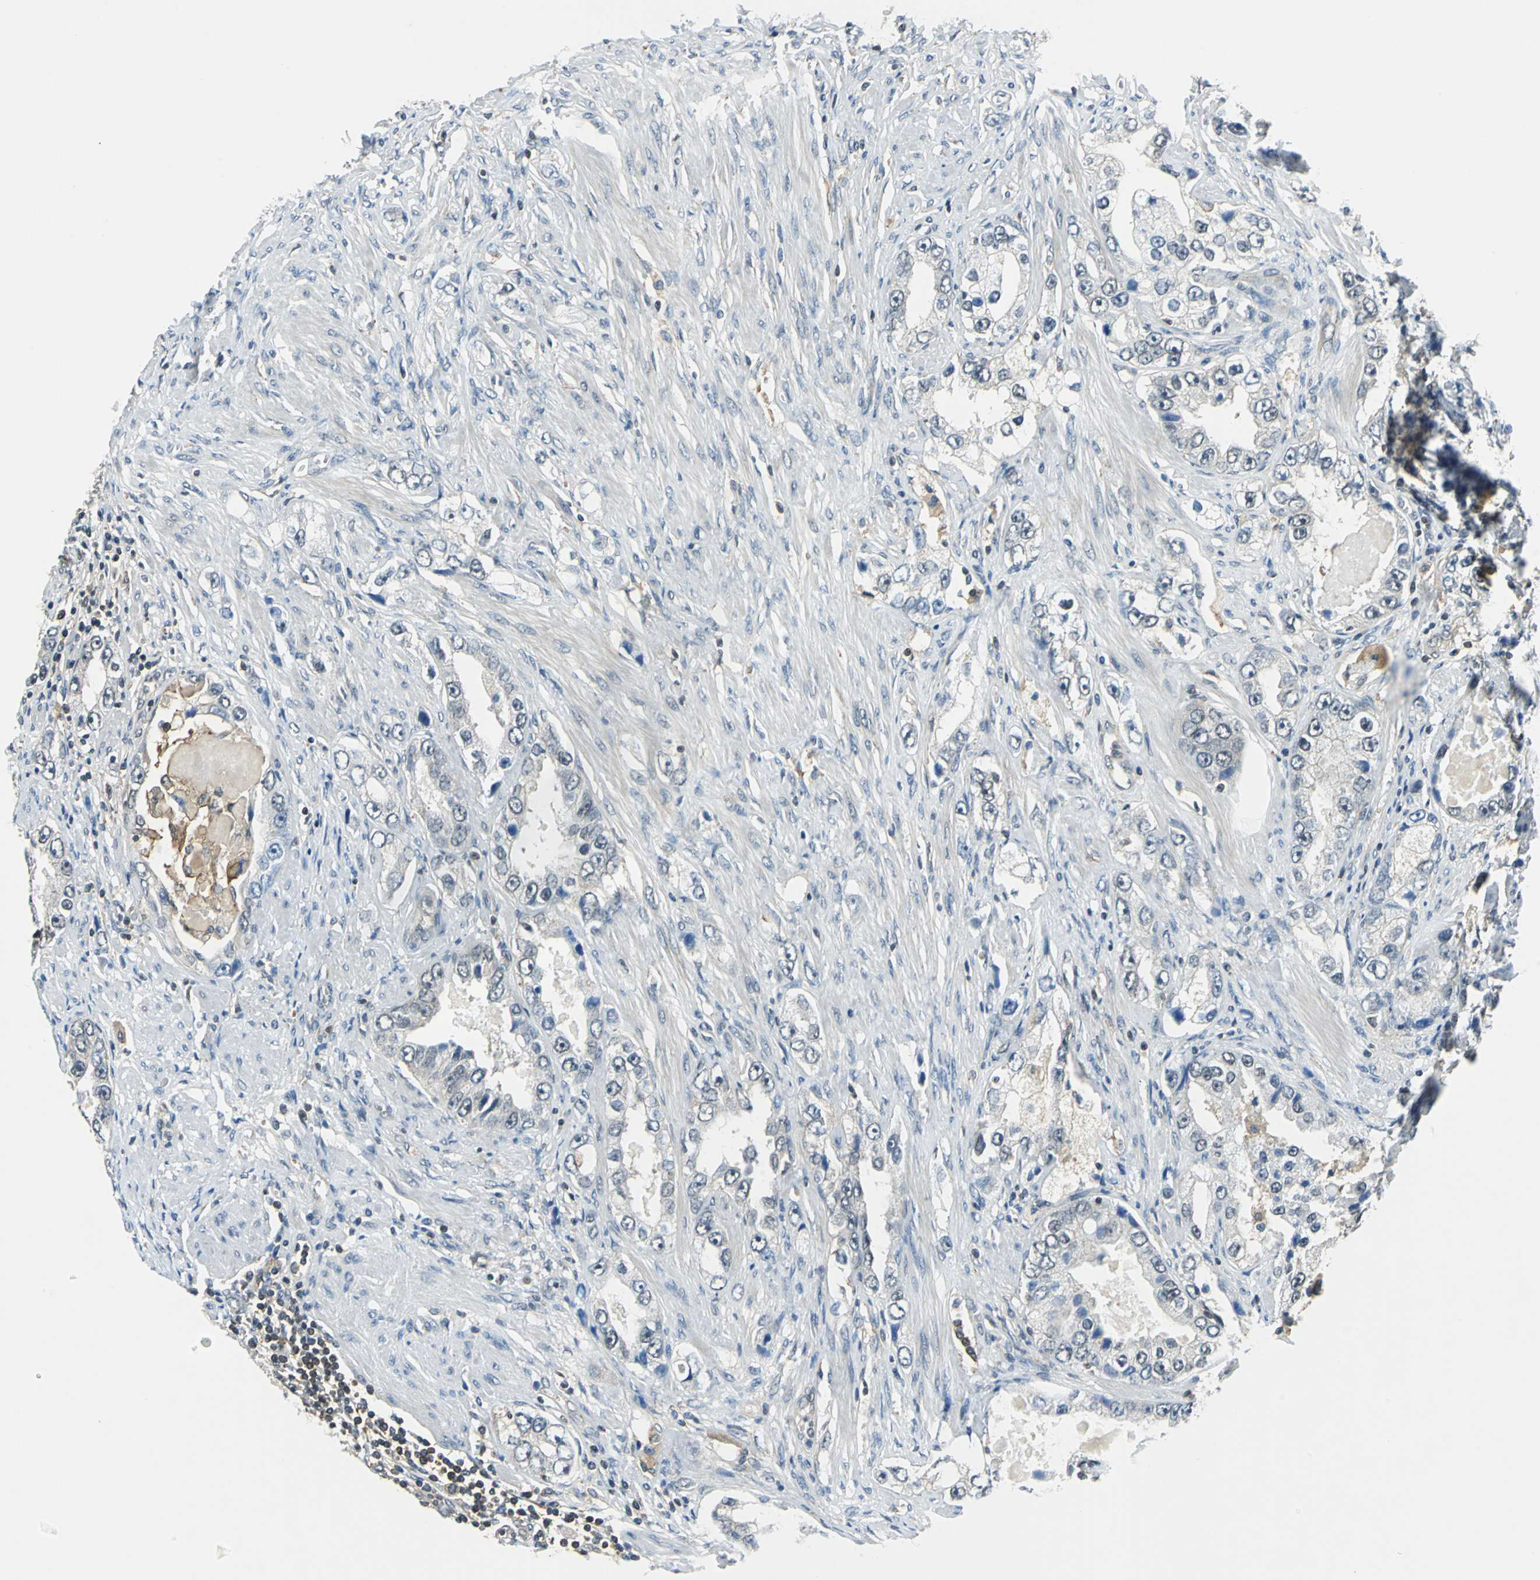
{"staining": {"intensity": "negative", "quantity": "none", "location": "none"}, "tissue": "prostate cancer", "cell_type": "Tumor cells", "image_type": "cancer", "snomed": [{"axis": "morphology", "description": "Adenocarcinoma, High grade"}, {"axis": "topography", "description": "Prostate"}], "caption": "The immunohistochemistry (IHC) histopathology image has no significant expression in tumor cells of prostate cancer (adenocarcinoma (high-grade)) tissue.", "gene": "ARPC3", "patient": {"sex": "male", "age": 63}}